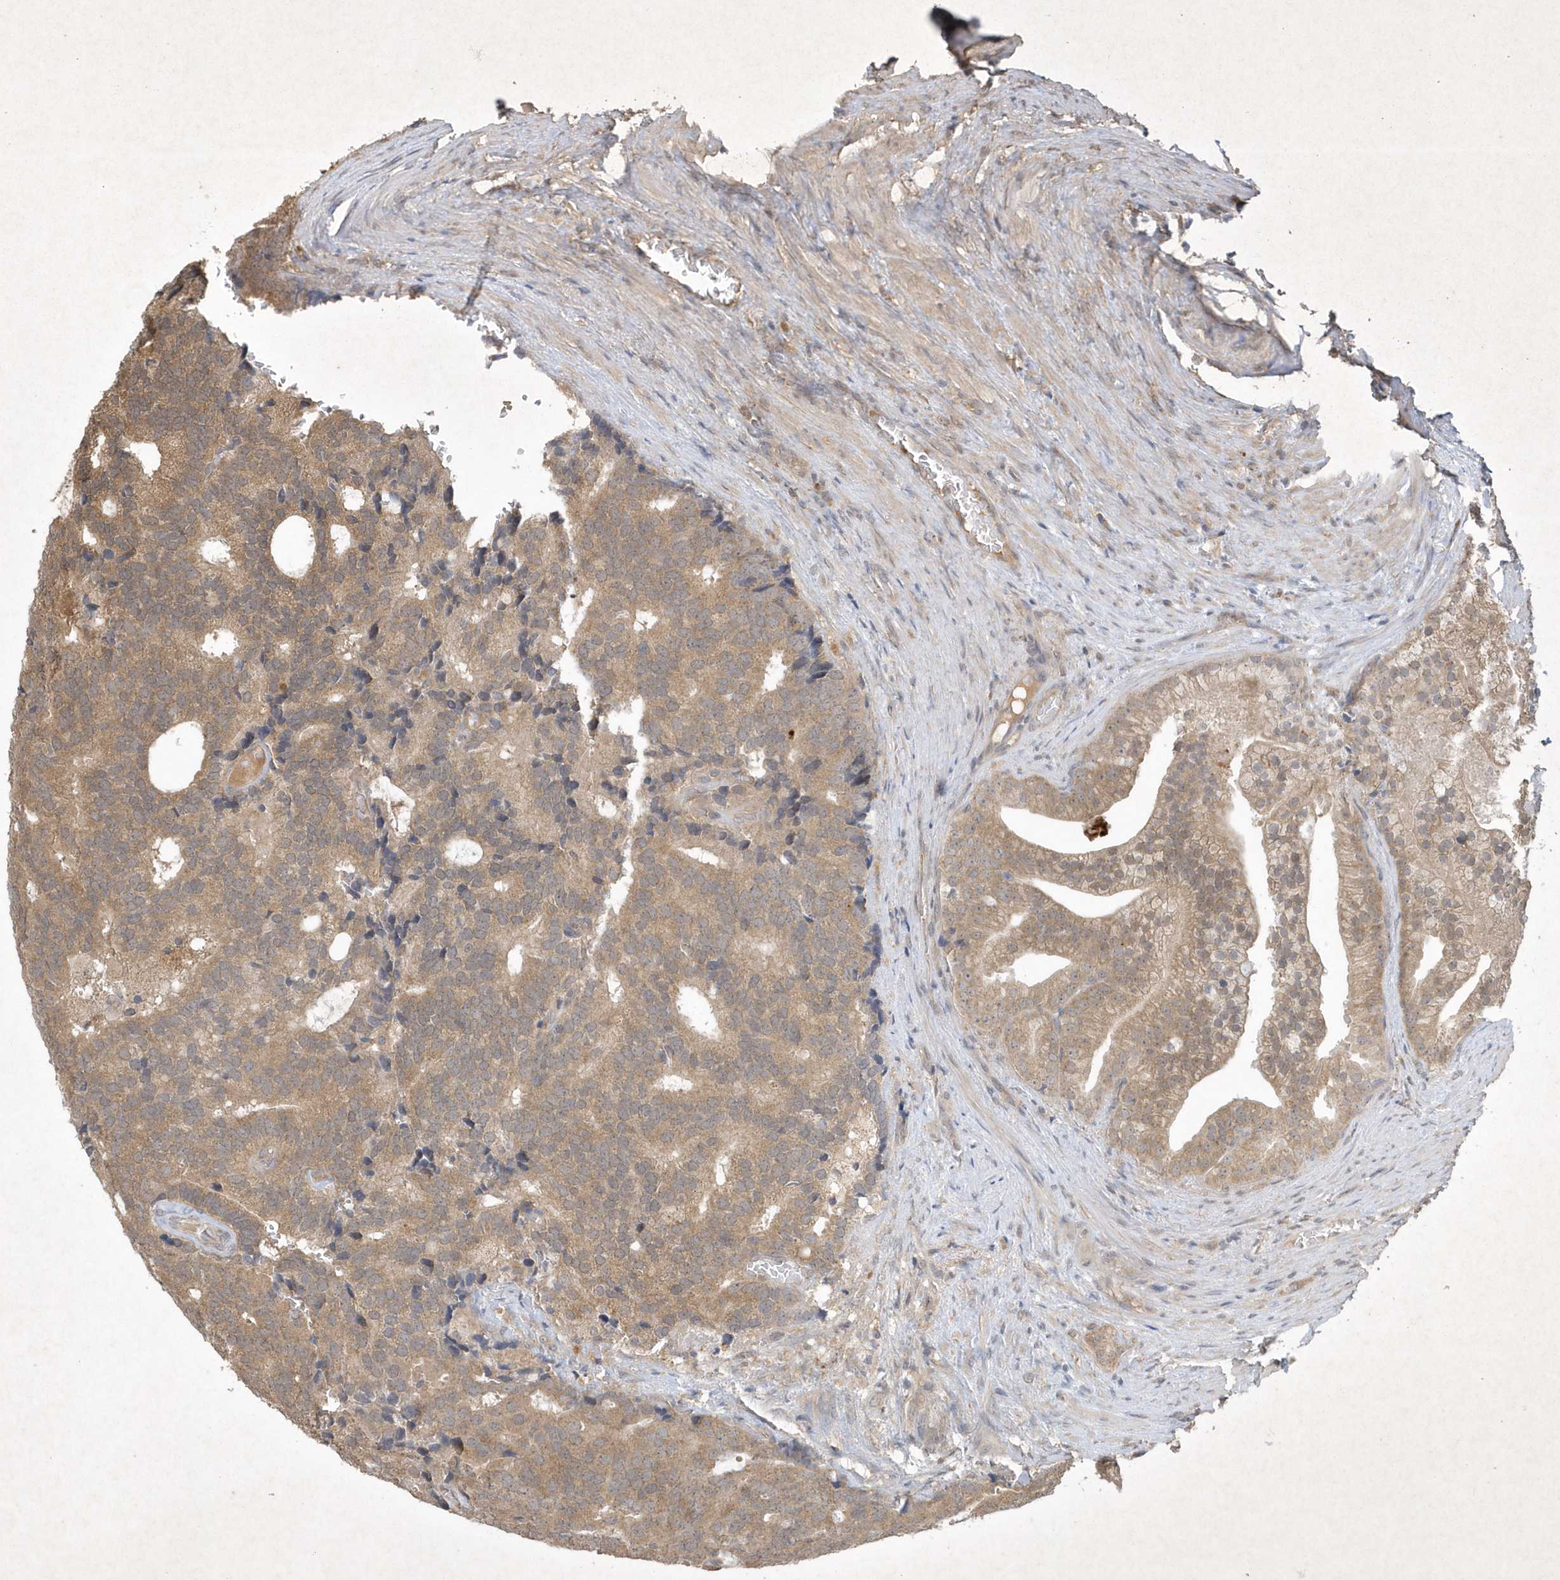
{"staining": {"intensity": "moderate", "quantity": ">75%", "location": "cytoplasmic/membranous"}, "tissue": "prostate cancer", "cell_type": "Tumor cells", "image_type": "cancer", "snomed": [{"axis": "morphology", "description": "Adenocarcinoma, Low grade"}, {"axis": "topography", "description": "Prostate"}], "caption": "This is a micrograph of IHC staining of prostate cancer (adenocarcinoma (low-grade)), which shows moderate positivity in the cytoplasmic/membranous of tumor cells.", "gene": "AKR7A2", "patient": {"sex": "male", "age": 71}}